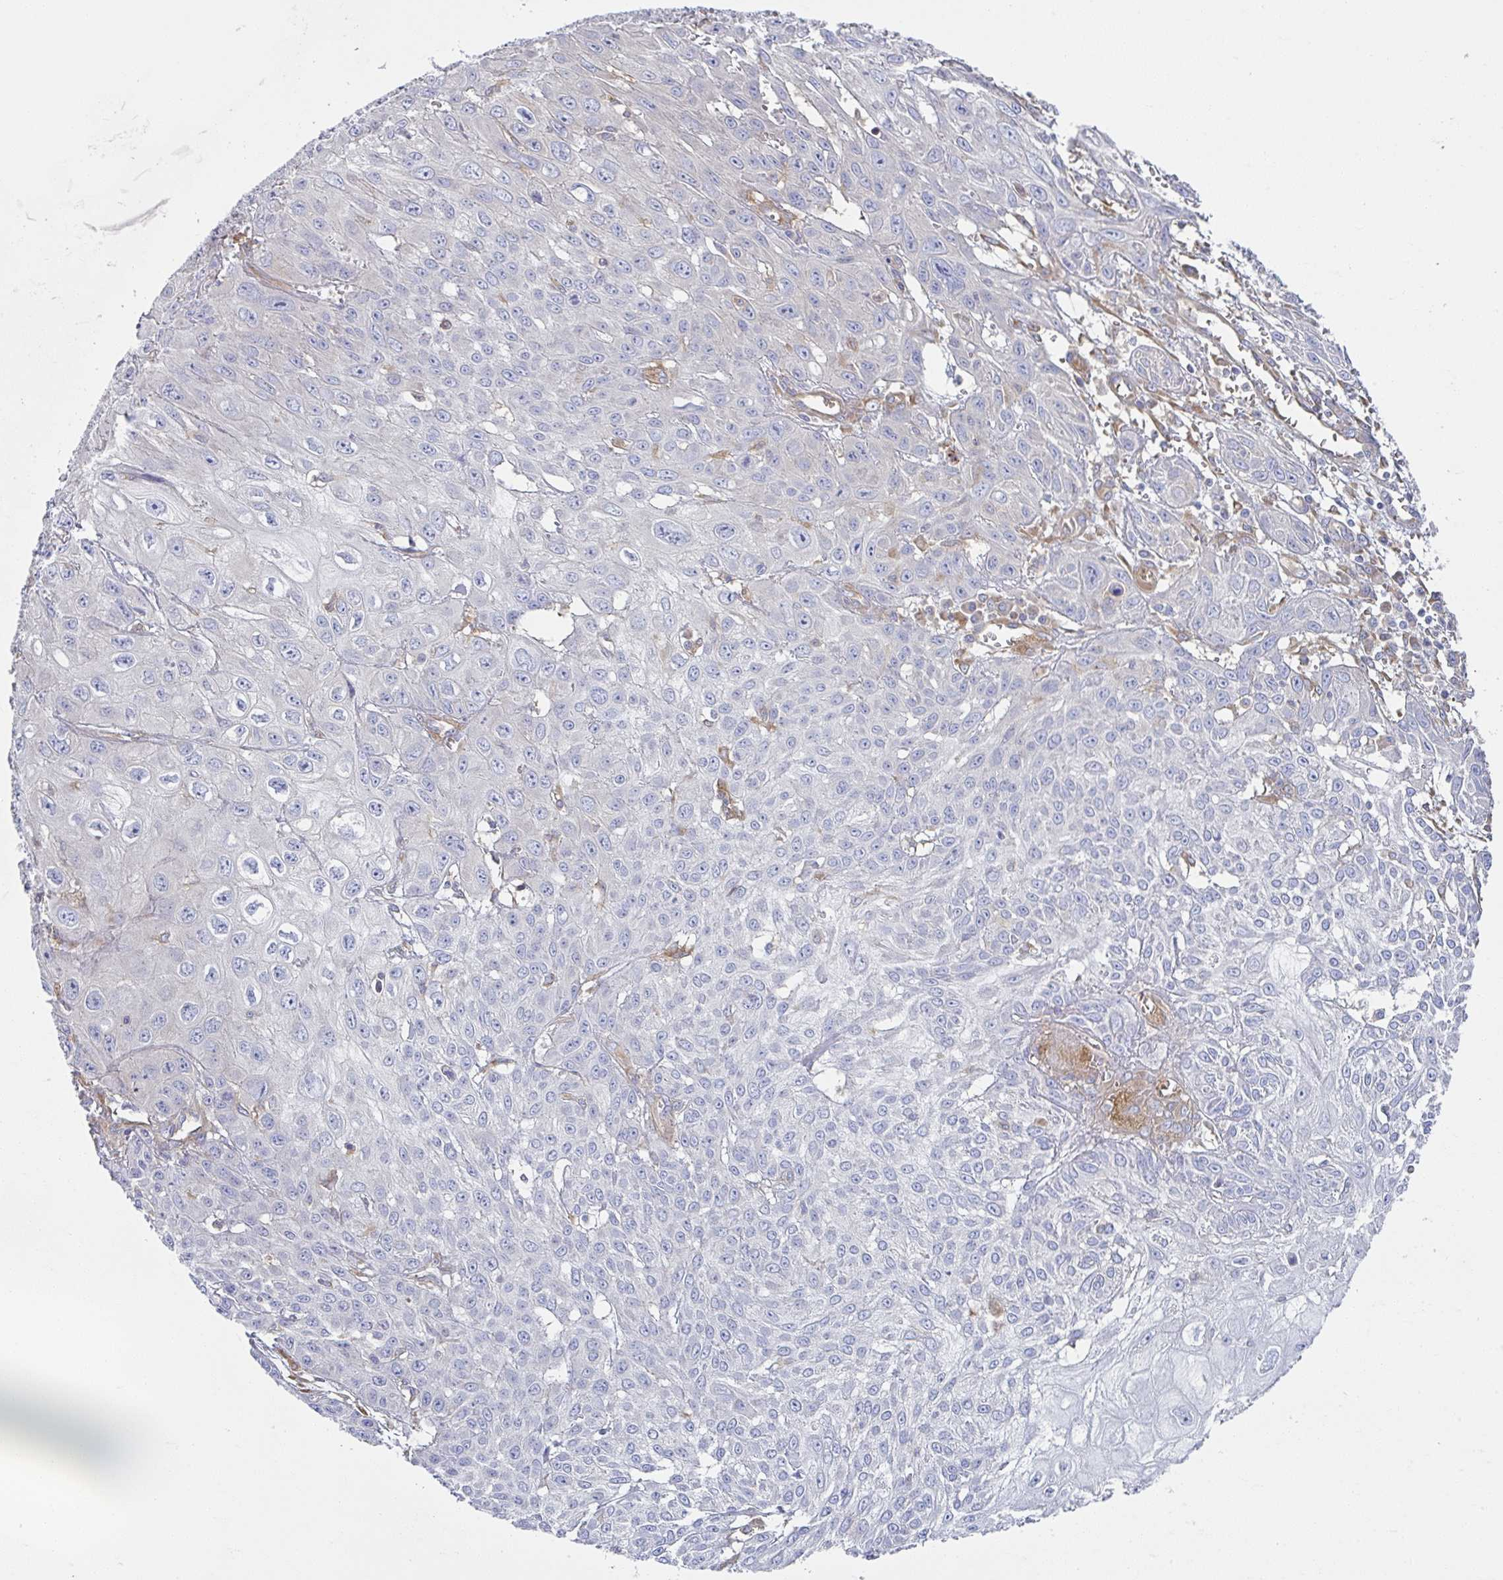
{"staining": {"intensity": "negative", "quantity": "none", "location": "none"}, "tissue": "skin cancer", "cell_type": "Tumor cells", "image_type": "cancer", "snomed": [{"axis": "morphology", "description": "Squamous cell carcinoma, NOS"}, {"axis": "topography", "description": "Skin"}, {"axis": "topography", "description": "Vulva"}], "caption": "Histopathology image shows no significant protein staining in tumor cells of skin squamous cell carcinoma.", "gene": "AMPD2", "patient": {"sex": "female", "age": 71}}